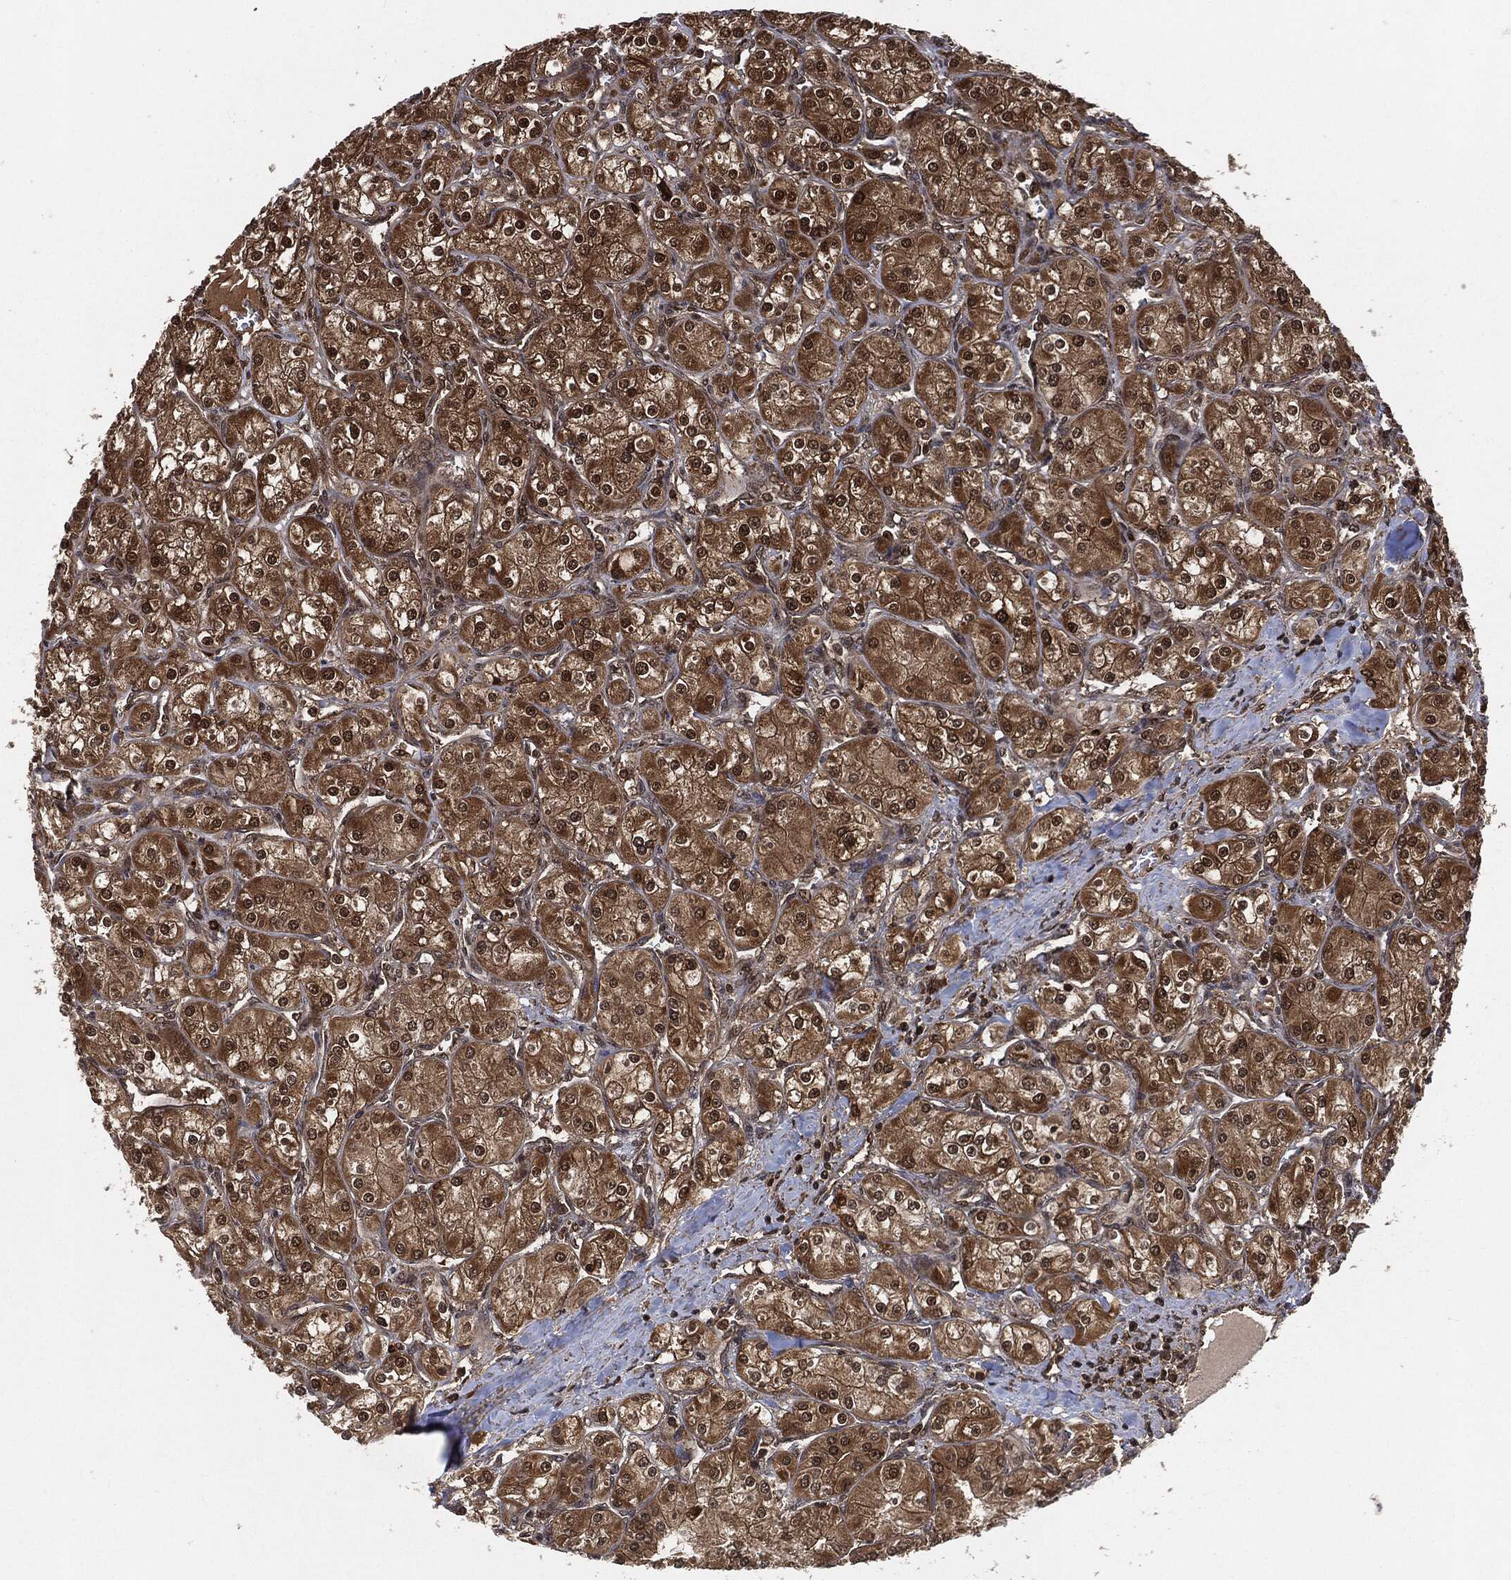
{"staining": {"intensity": "strong", "quantity": ">75%", "location": "cytoplasmic/membranous,nuclear"}, "tissue": "renal cancer", "cell_type": "Tumor cells", "image_type": "cancer", "snomed": [{"axis": "morphology", "description": "Adenocarcinoma, NOS"}, {"axis": "topography", "description": "Kidney"}], "caption": "Tumor cells show high levels of strong cytoplasmic/membranous and nuclear staining in approximately >75% of cells in human renal cancer.", "gene": "CUTA", "patient": {"sex": "male", "age": 77}}